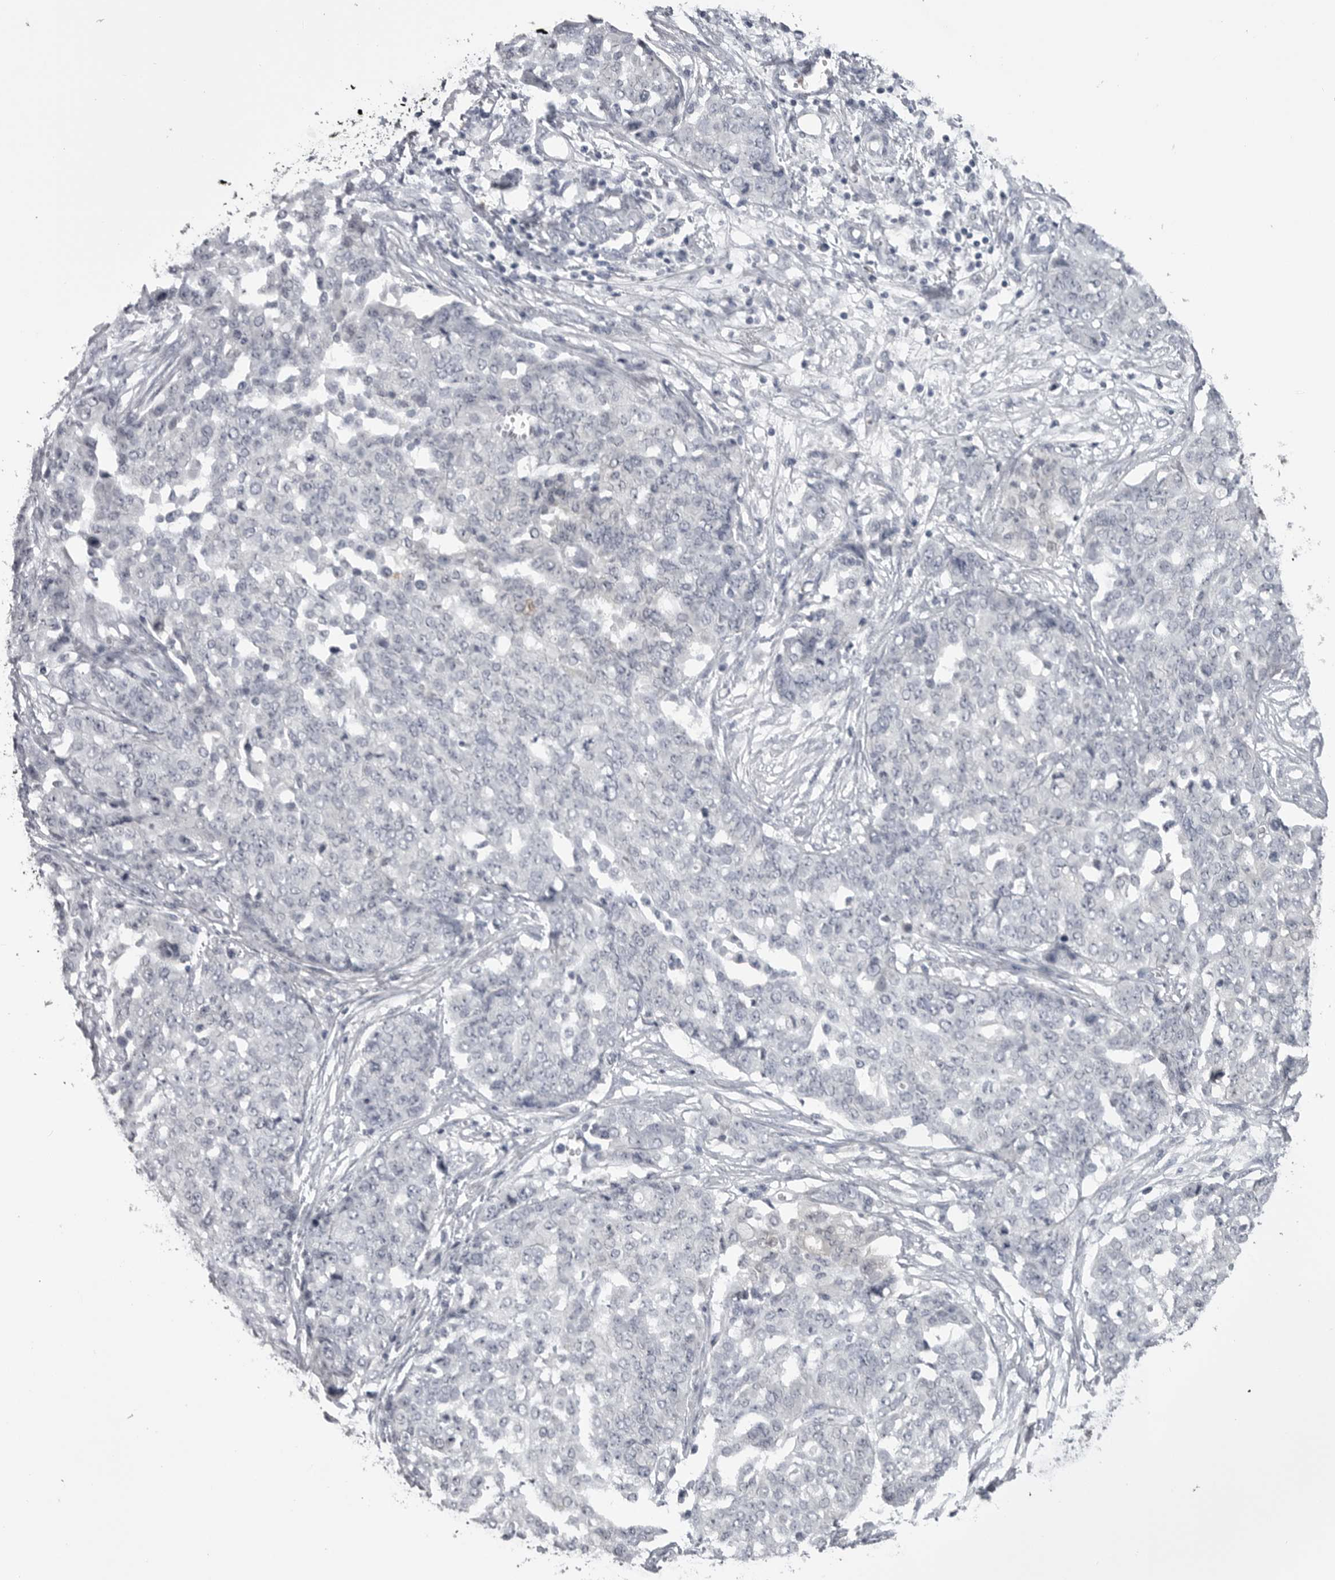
{"staining": {"intensity": "negative", "quantity": "none", "location": "none"}, "tissue": "ovarian cancer", "cell_type": "Tumor cells", "image_type": "cancer", "snomed": [{"axis": "morphology", "description": "Cystadenocarcinoma, serous, NOS"}, {"axis": "topography", "description": "Soft tissue"}, {"axis": "topography", "description": "Ovary"}], "caption": "This is a image of immunohistochemistry (IHC) staining of ovarian cancer (serous cystadenocarcinoma), which shows no expression in tumor cells.", "gene": "GPN2", "patient": {"sex": "female", "age": 57}}